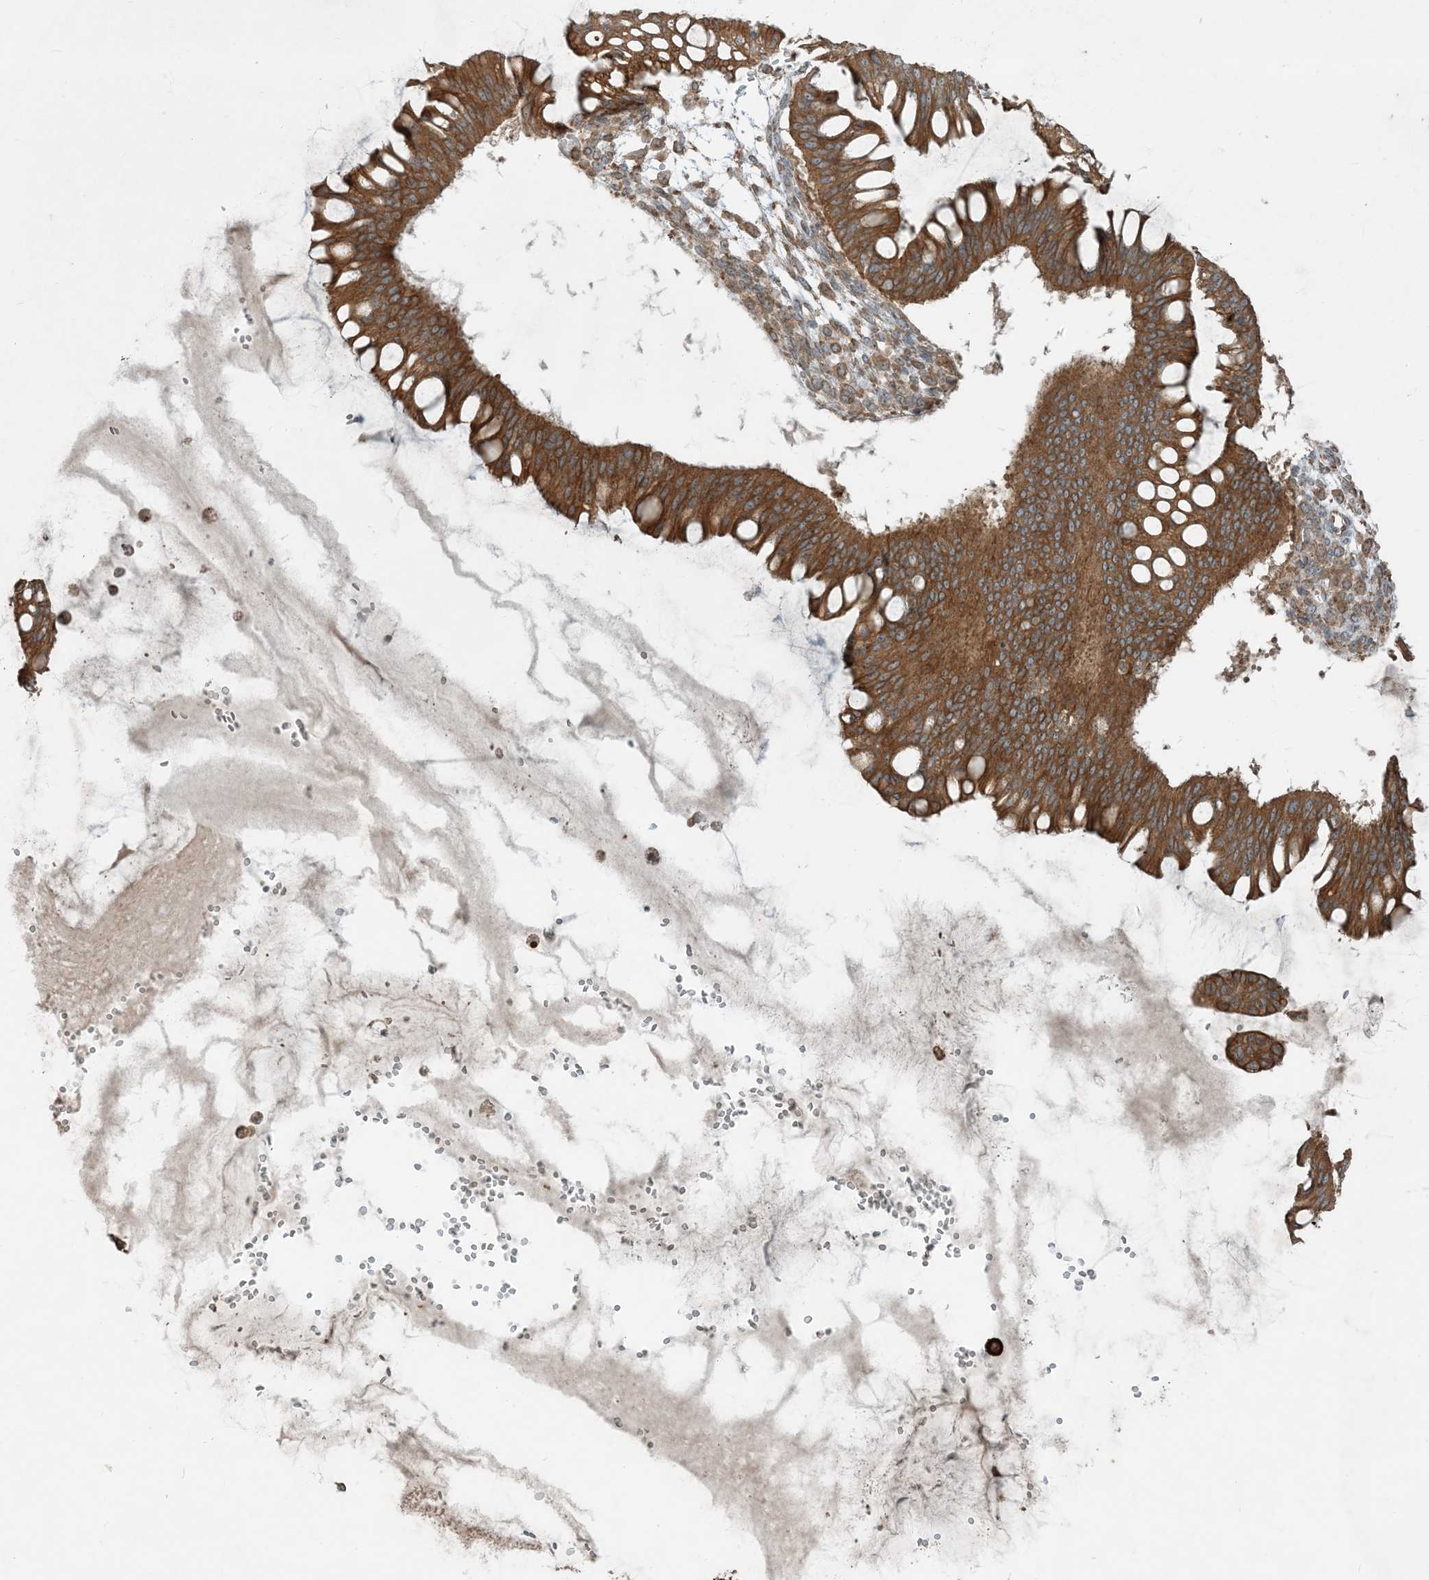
{"staining": {"intensity": "moderate", "quantity": ">75%", "location": "cytoplasmic/membranous"}, "tissue": "ovarian cancer", "cell_type": "Tumor cells", "image_type": "cancer", "snomed": [{"axis": "morphology", "description": "Cystadenocarcinoma, mucinous, NOS"}, {"axis": "topography", "description": "Ovary"}], "caption": "Moderate cytoplasmic/membranous expression is present in approximately >75% of tumor cells in mucinous cystadenocarcinoma (ovarian). The staining was performed using DAB (3,3'-diaminobenzidine), with brown indicating positive protein expression. Nuclei are stained blue with hematoxylin.", "gene": "COMMD8", "patient": {"sex": "female", "age": 73}}